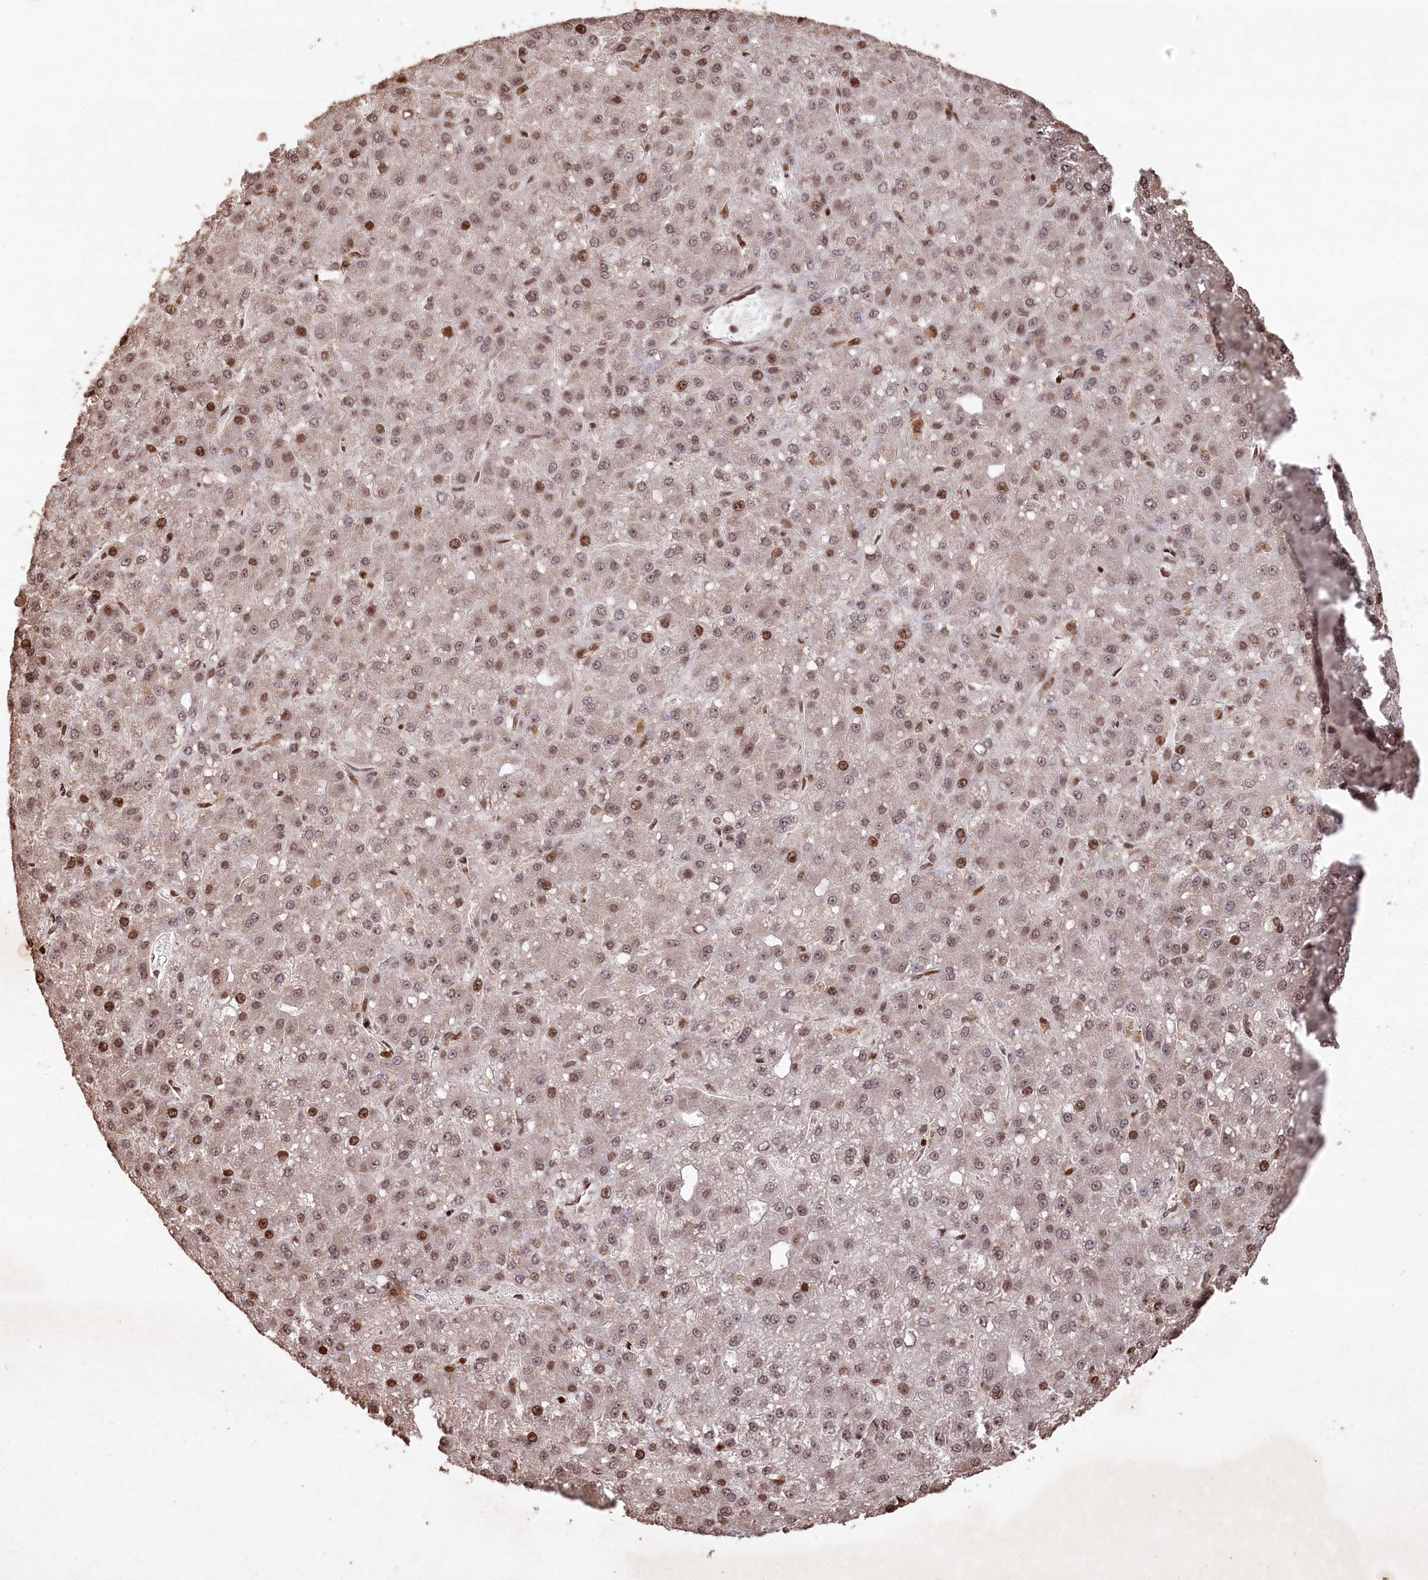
{"staining": {"intensity": "moderate", "quantity": ">75%", "location": "nuclear"}, "tissue": "liver cancer", "cell_type": "Tumor cells", "image_type": "cancer", "snomed": [{"axis": "morphology", "description": "Carcinoma, Hepatocellular, NOS"}, {"axis": "topography", "description": "Liver"}], "caption": "Immunohistochemical staining of human liver hepatocellular carcinoma demonstrates moderate nuclear protein positivity in about >75% of tumor cells.", "gene": "CCSER2", "patient": {"sex": "male", "age": 67}}